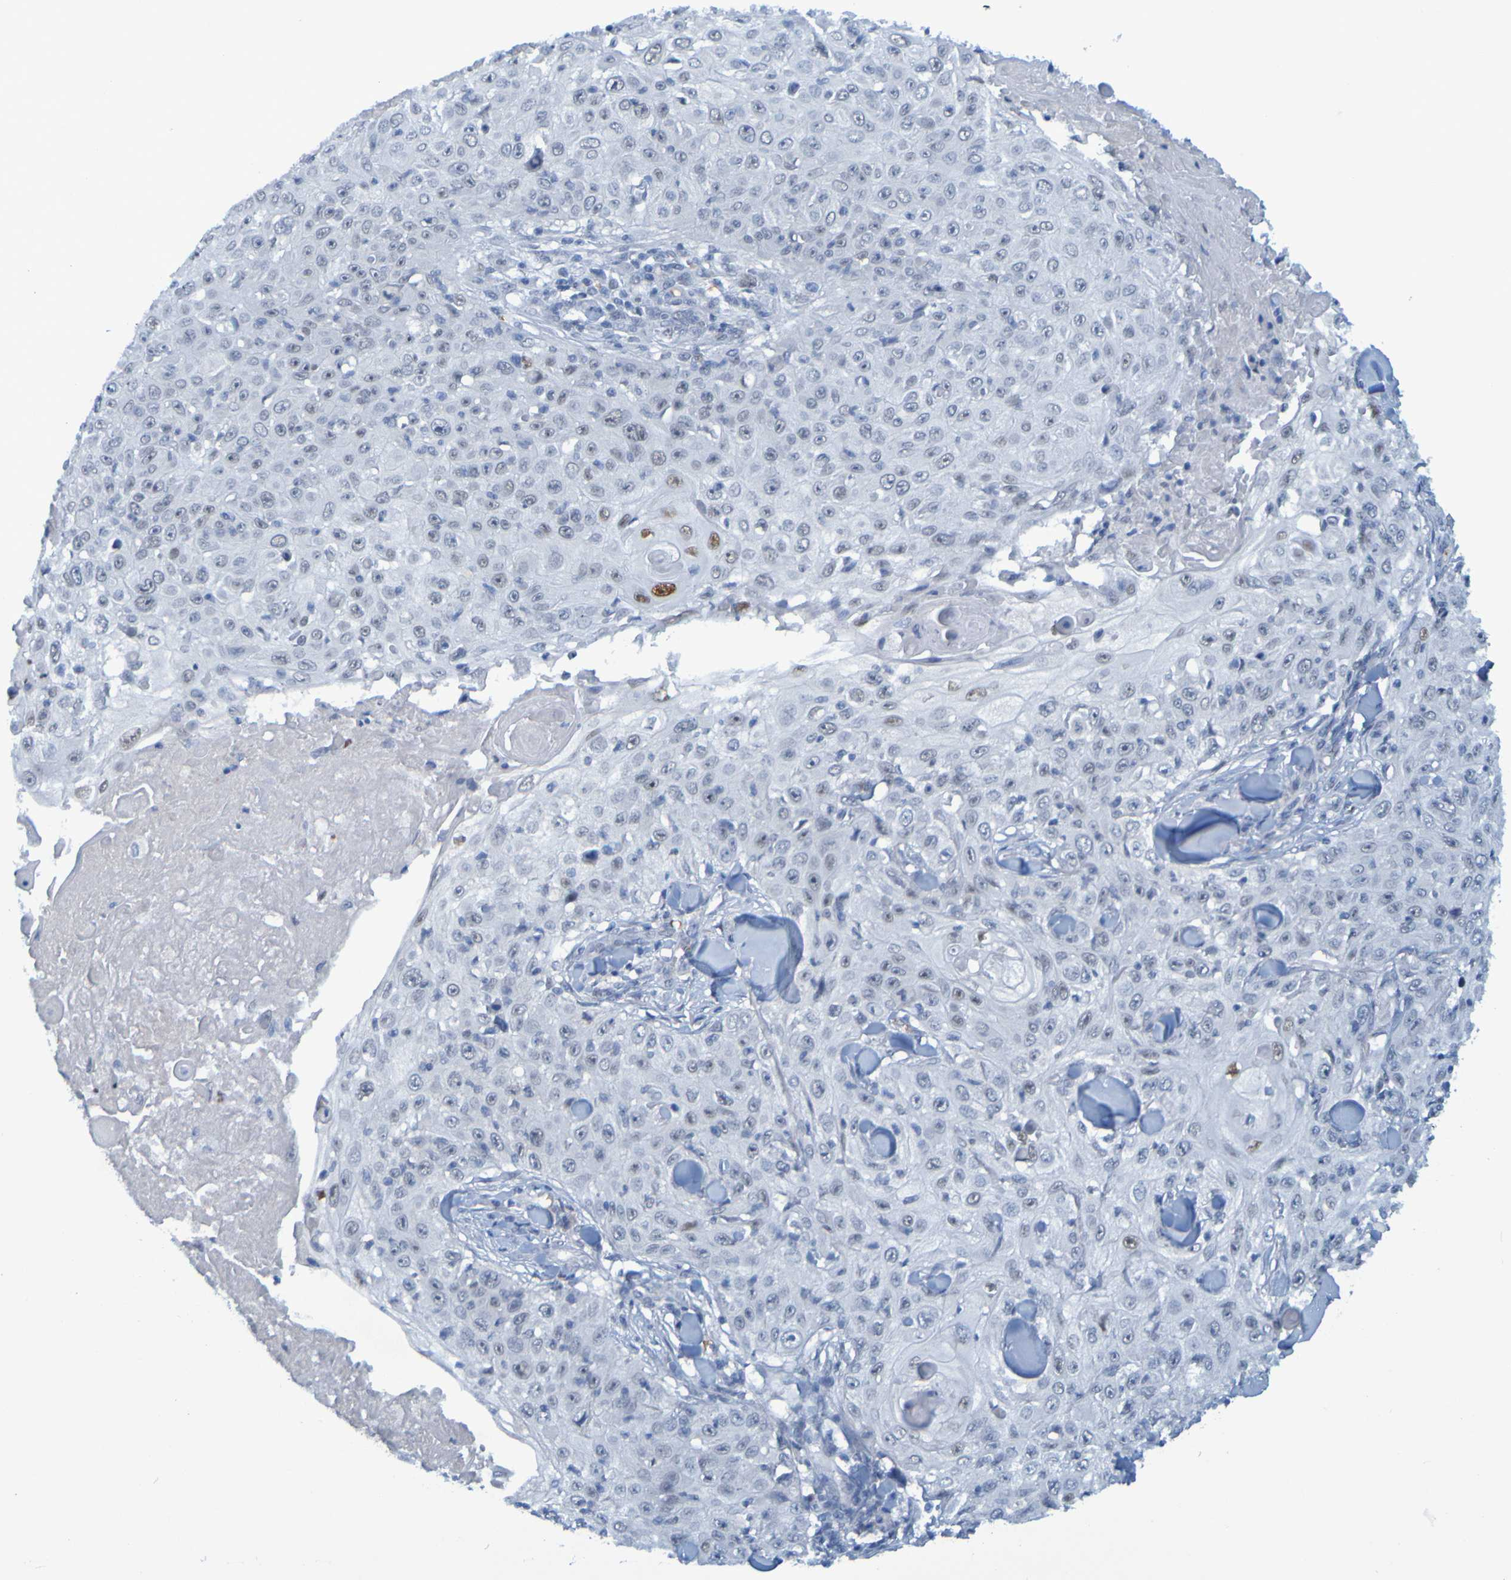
{"staining": {"intensity": "negative", "quantity": "none", "location": "none"}, "tissue": "skin cancer", "cell_type": "Tumor cells", "image_type": "cancer", "snomed": [{"axis": "morphology", "description": "Squamous cell carcinoma, NOS"}, {"axis": "topography", "description": "Skin"}], "caption": "A histopathology image of skin cancer (squamous cell carcinoma) stained for a protein shows no brown staining in tumor cells.", "gene": "USP36", "patient": {"sex": "male", "age": 86}}